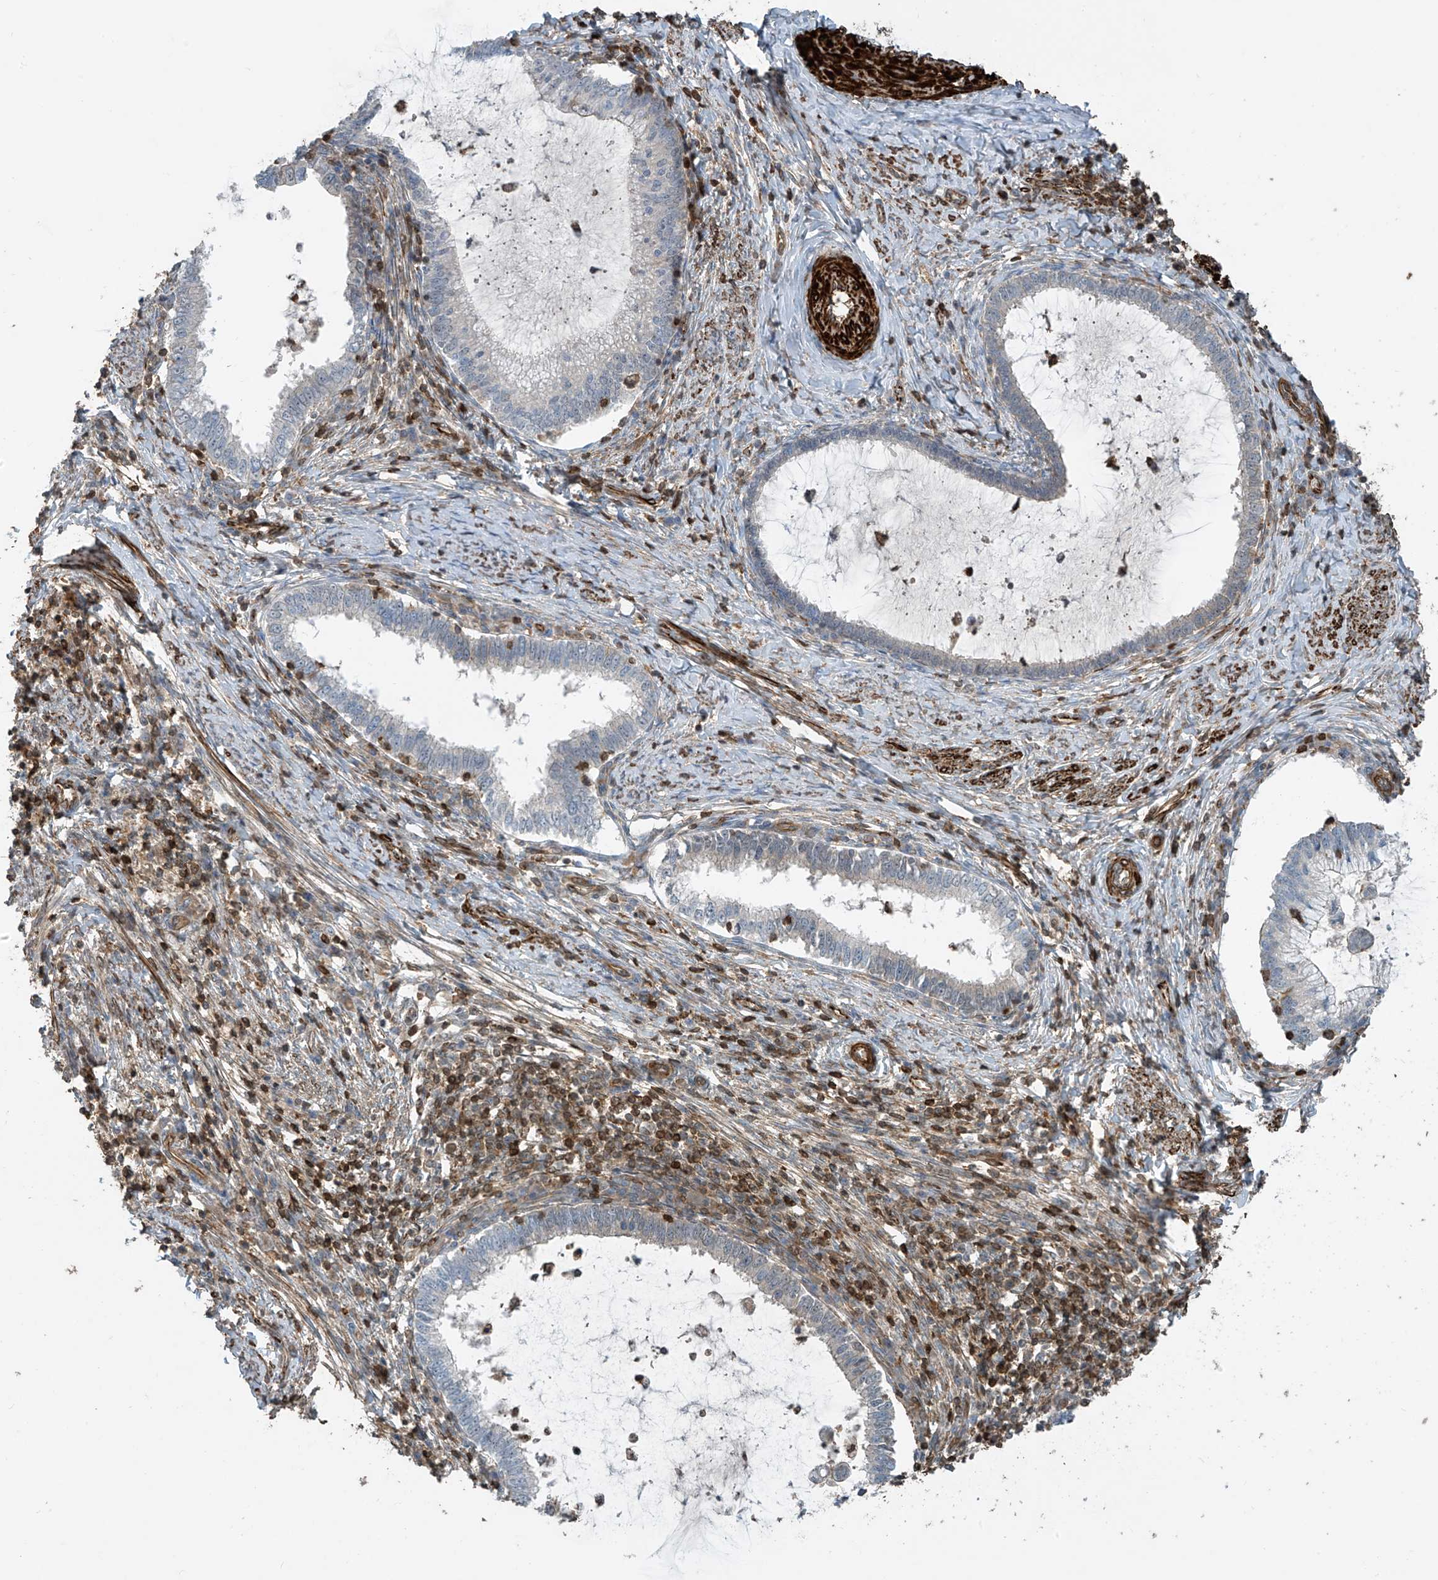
{"staining": {"intensity": "negative", "quantity": "none", "location": "none"}, "tissue": "cervical cancer", "cell_type": "Tumor cells", "image_type": "cancer", "snomed": [{"axis": "morphology", "description": "Adenocarcinoma, NOS"}, {"axis": "topography", "description": "Cervix"}], "caption": "Immunohistochemical staining of cervical adenocarcinoma exhibits no significant positivity in tumor cells.", "gene": "SH3BGRL3", "patient": {"sex": "female", "age": 36}}